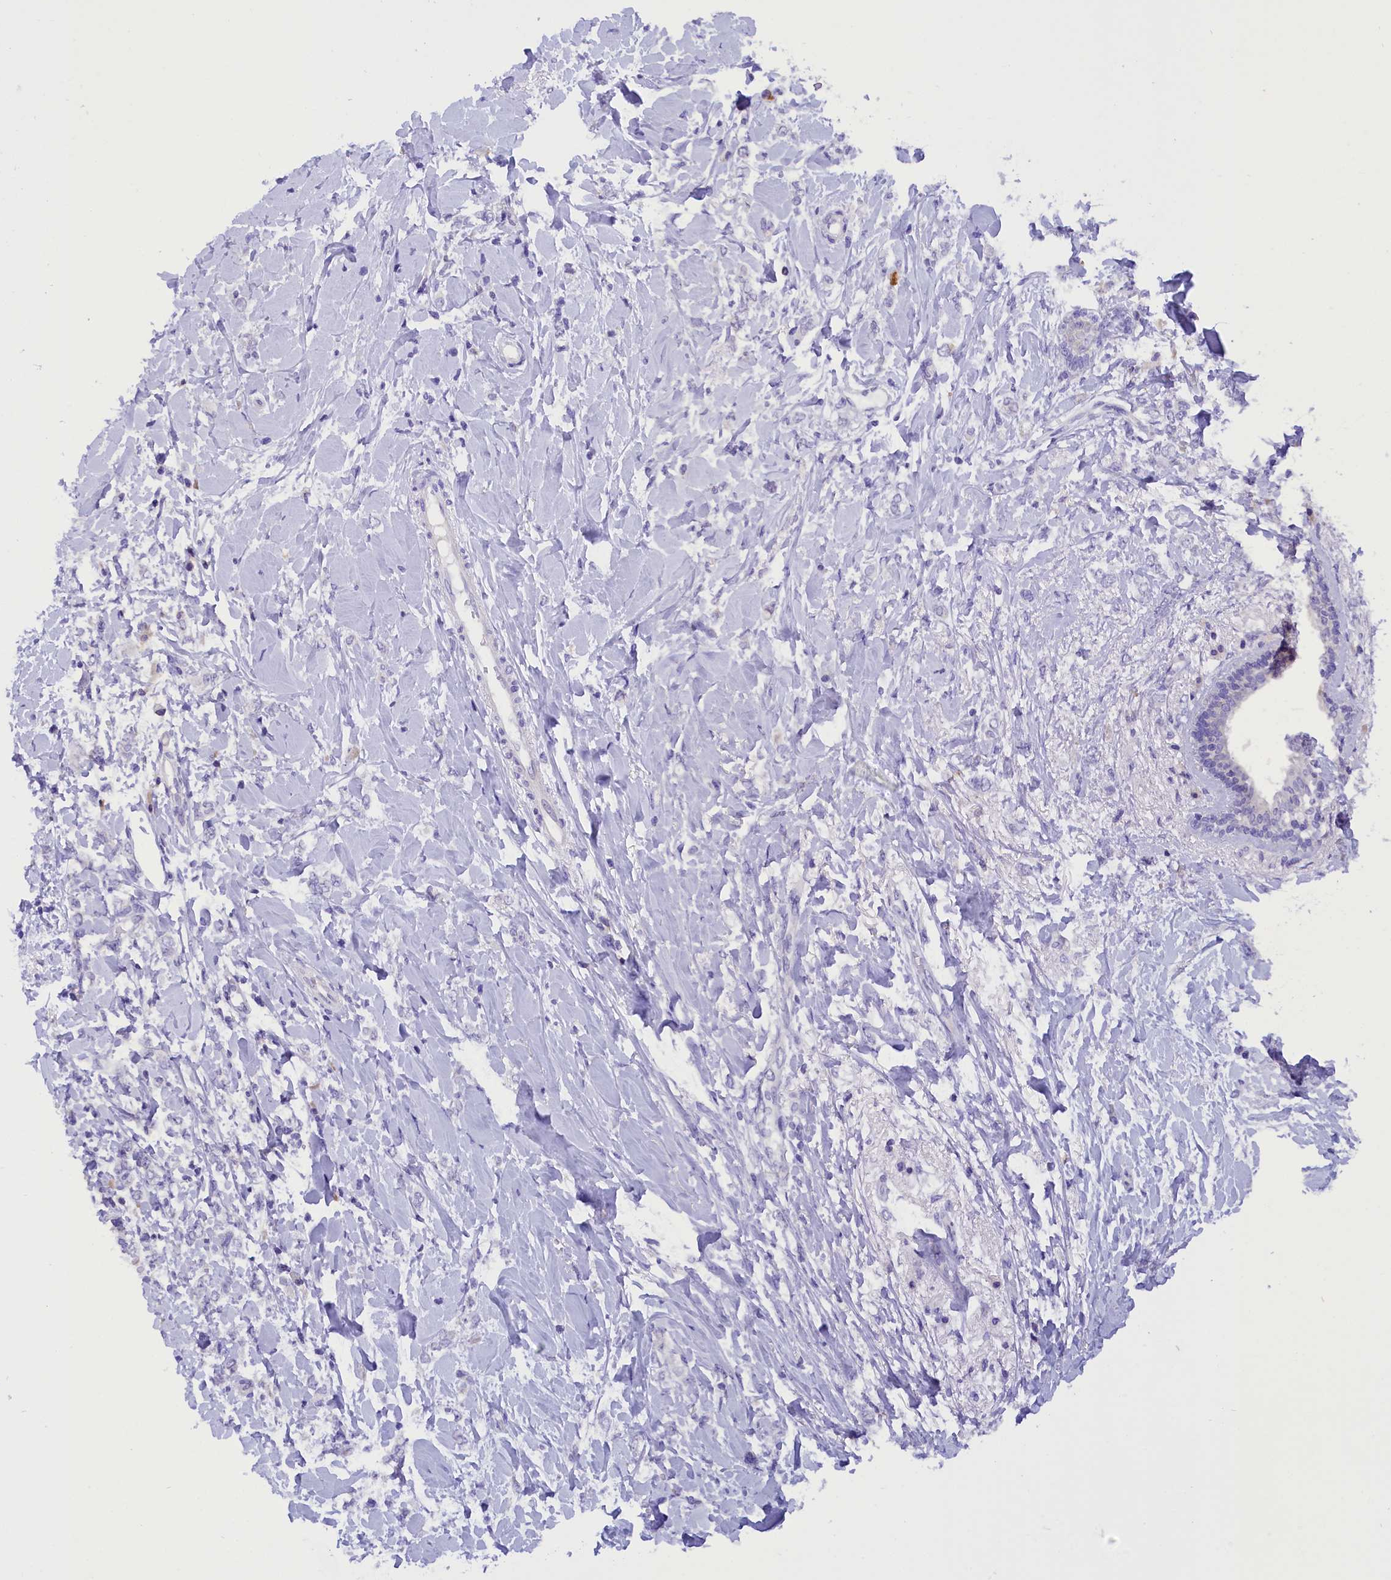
{"staining": {"intensity": "negative", "quantity": "none", "location": "none"}, "tissue": "breast cancer", "cell_type": "Tumor cells", "image_type": "cancer", "snomed": [{"axis": "morphology", "description": "Normal tissue, NOS"}, {"axis": "morphology", "description": "Lobular carcinoma"}, {"axis": "topography", "description": "Breast"}], "caption": "Tumor cells are negative for protein expression in human breast cancer (lobular carcinoma). (DAB (3,3'-diaminobenzidine) IHC visualized using brightfield microscopy, high magnification).", "gene": "COL6A5", "patient": {"sex": "female", "age": 47}}